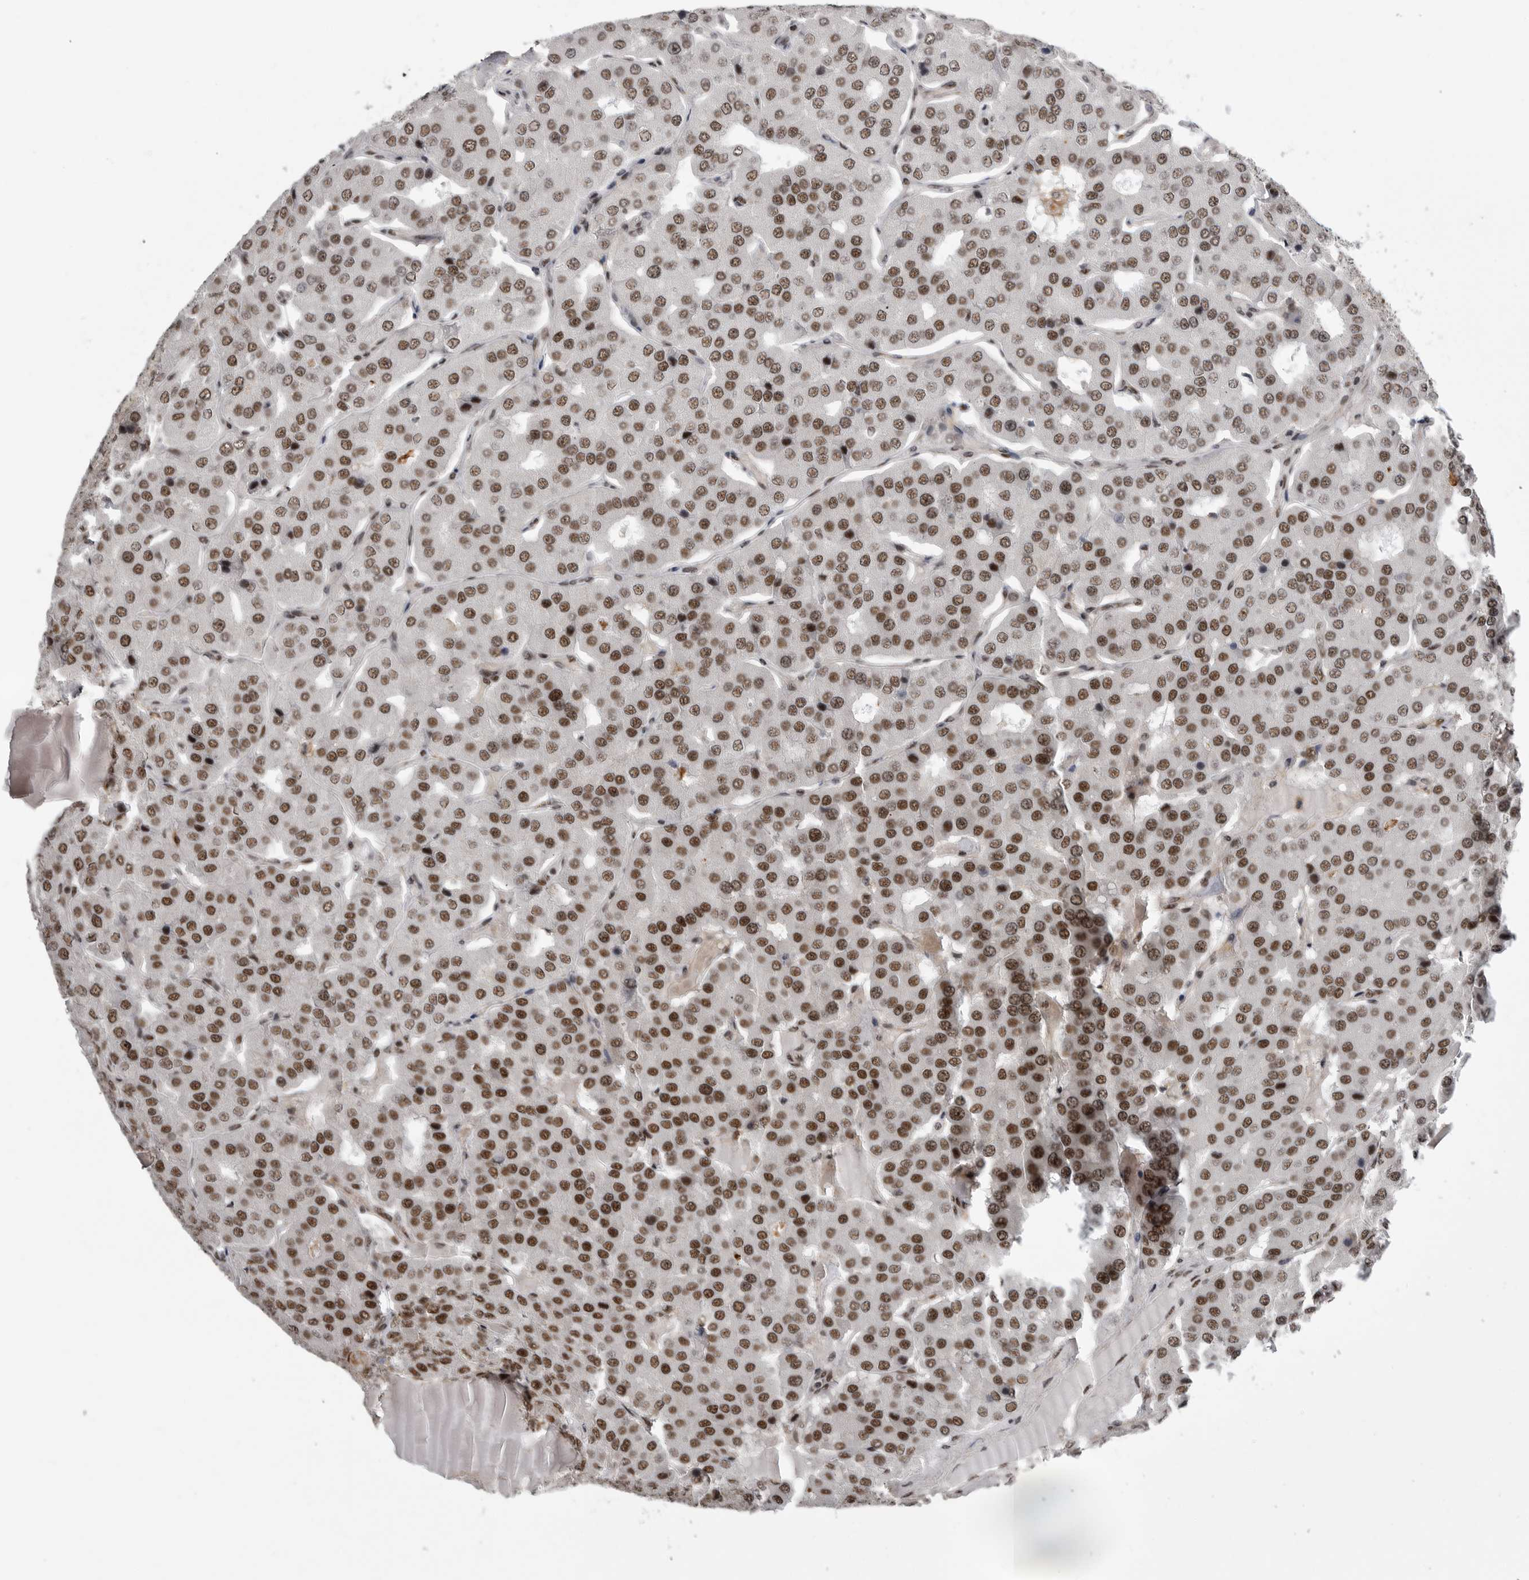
{"staining": {"intensity": "strong", "quantity": "25%-75%", "location": "nuclear"}, "tissue": "parathyroid gland", "cell_type": "Glandular cells", "image_type": "normal", "snomed": [{"axis": "morphology", "description": "Normal tissue, NOS"}, {"axis": "morphology", "description": "Adenoma, NOS"}, {"axis": "topography", "description": "Parathyroid gland"}], "caption": "Parathyroid gland was stained to show a protein in brown. There is high levels of strong nuclear expression in about 25%-75% of glandular cells. The staining is performed using DAB brown chromogen to label protein expression. The nuclei are counter-stained blue using hematoxylin.", "gene": "PPP1R8", "patient": {"sex": "female", "age": 86}}